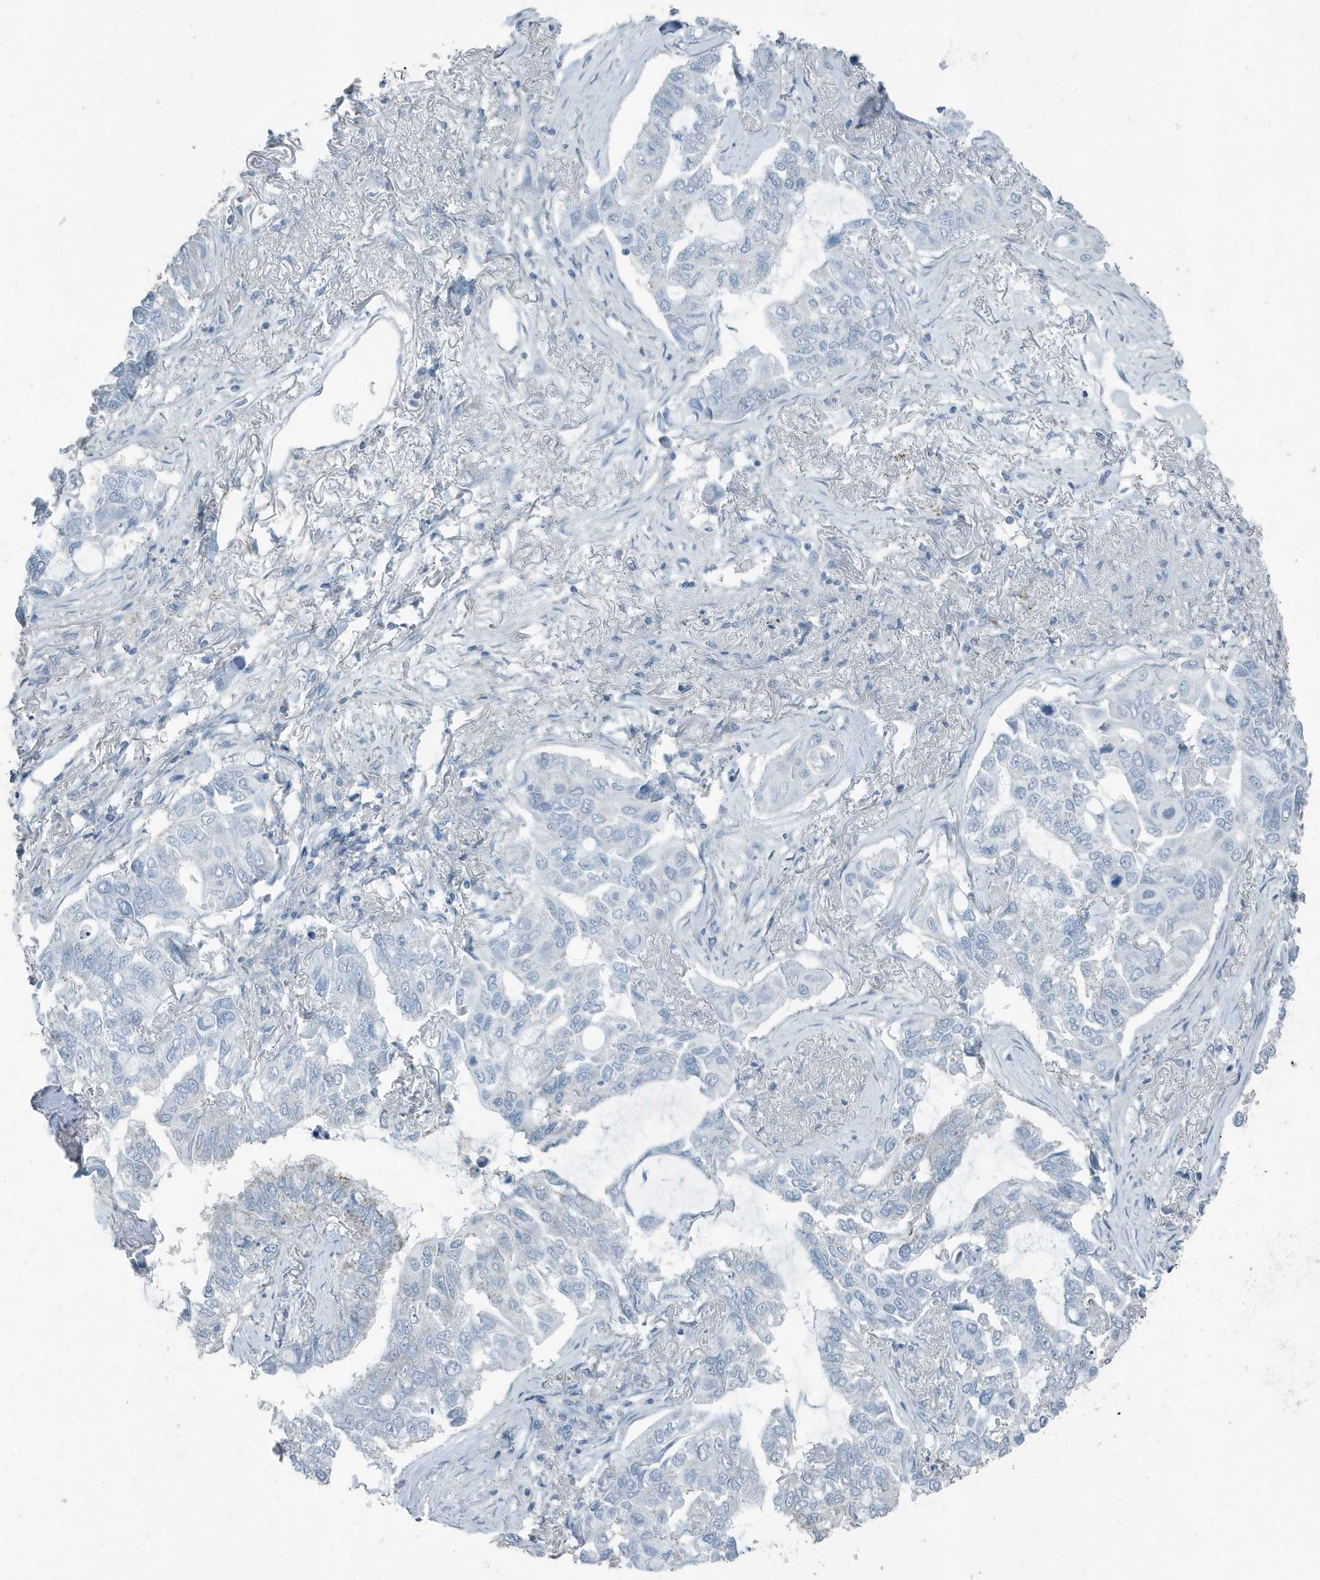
{"staining": {"intensity": "negative", "quantity": "none", "location": "none"}, "tissue": "lung cancer", "cell_type": "Tumor cells", "image_type": "cancer", "snomed": [{"axis": "morphology", "description": "Adenocarcinoma, NOS"}, {"axis": "topography", "description": "Lung"}], "caption": "Histopathology image shows no significant protein expression in tumor cells of lung adenocarcinoma.", "gene": "FAM162A", "patient": {"sex": "male", "age": 64}}